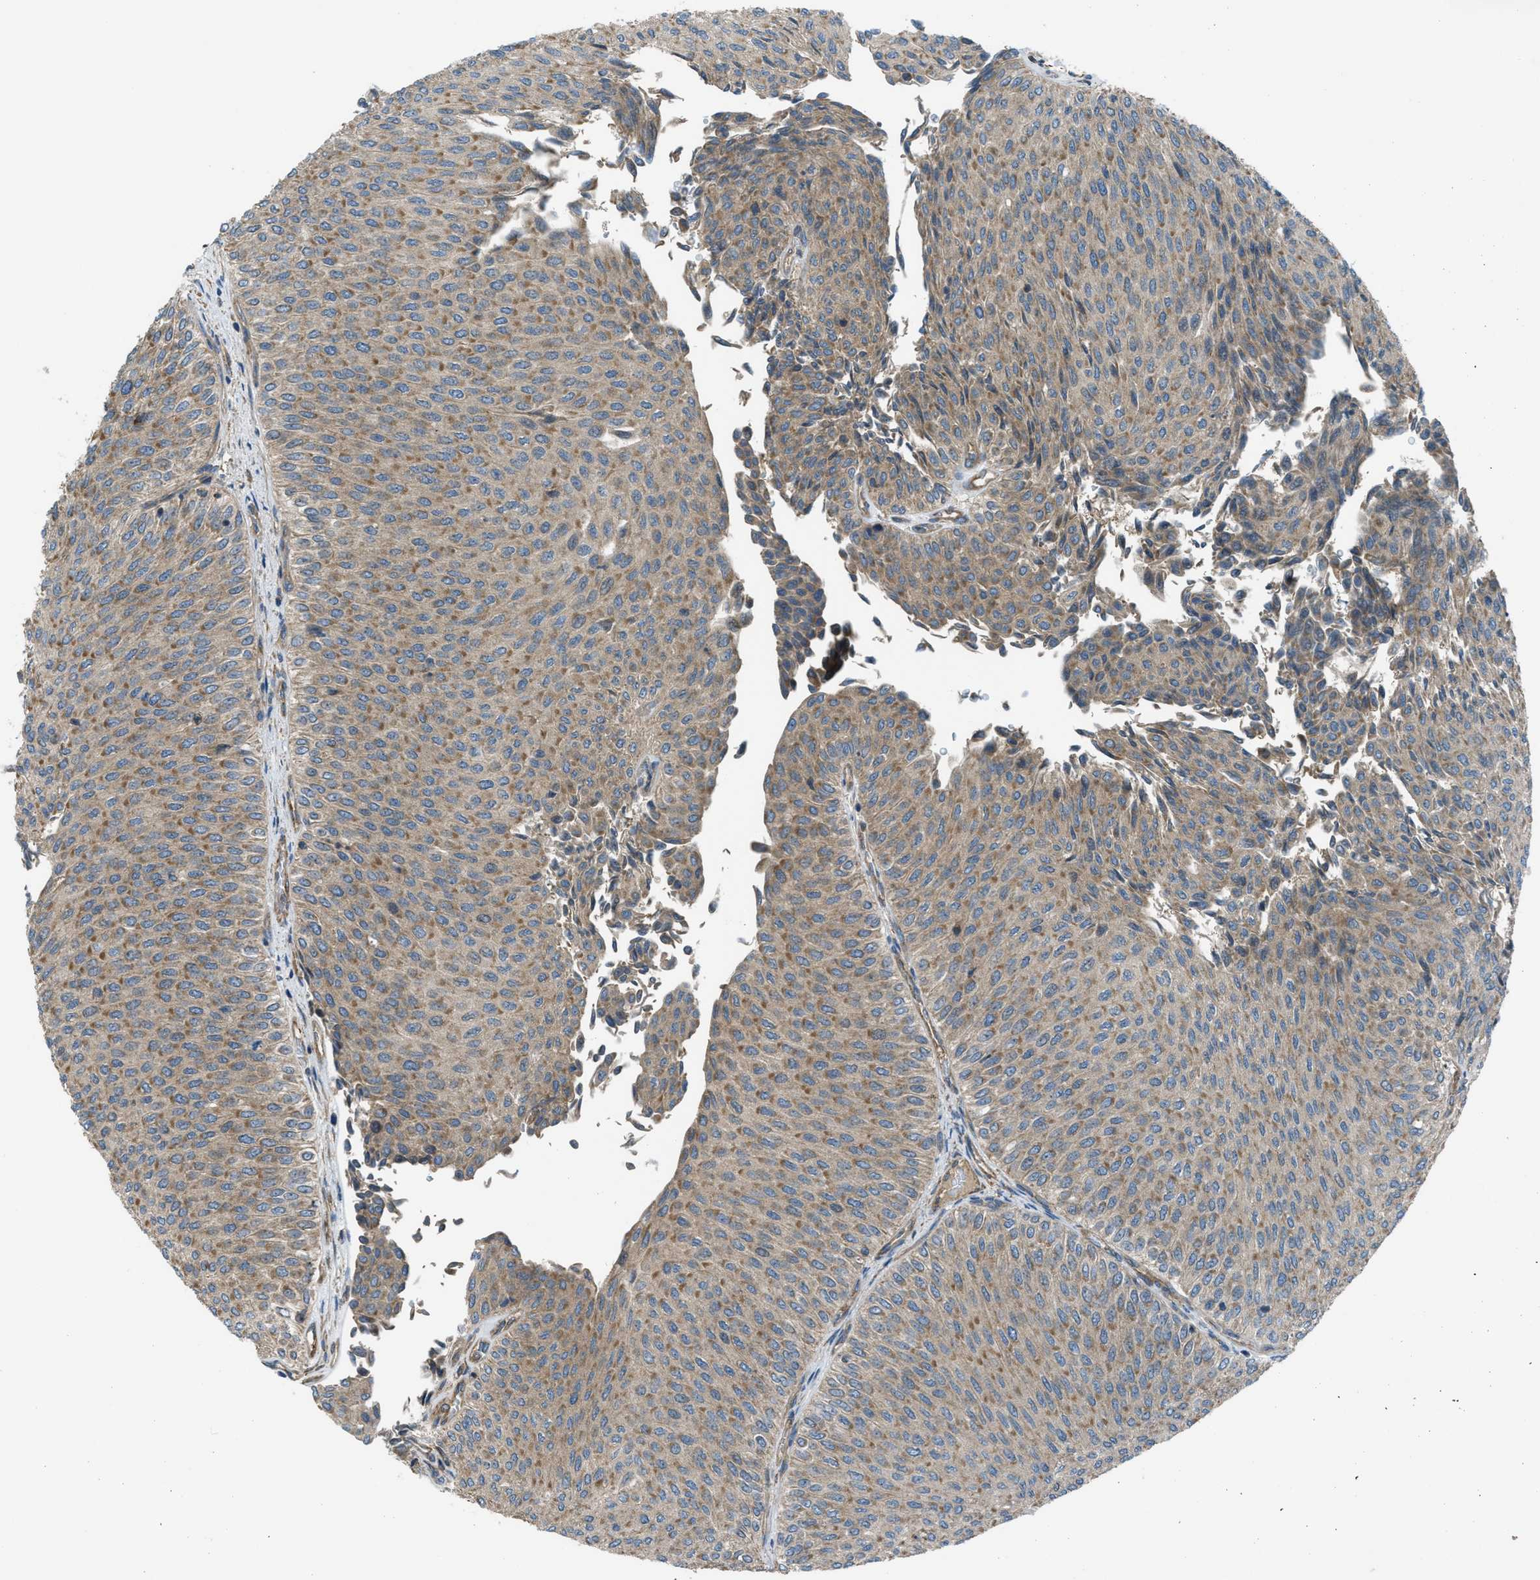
{"staining": {"intensity": "moderate", "quantity": ">75%", "location": "cytoplasmic/membranous"}, "tissue": "urothelial cancer", "cell_type": "Tumor cells", "image_type": "cancer", "snomed": [{"axis": "morphology", "description": "Urothelial carcinoma, Low grade"}, {"axis": "topography", "description": "Urinary bladder"}], "caption": "Protein expression analysis of human urothelial cancer reveals moderate cytoplasmic/membranous positivity in approximately >75% of tumor cells. (DAB IHC, brown staining for protein, blue staining for nuclei).", "gene": "VEZT", "patient": {"sex": "male", "age": 78}}